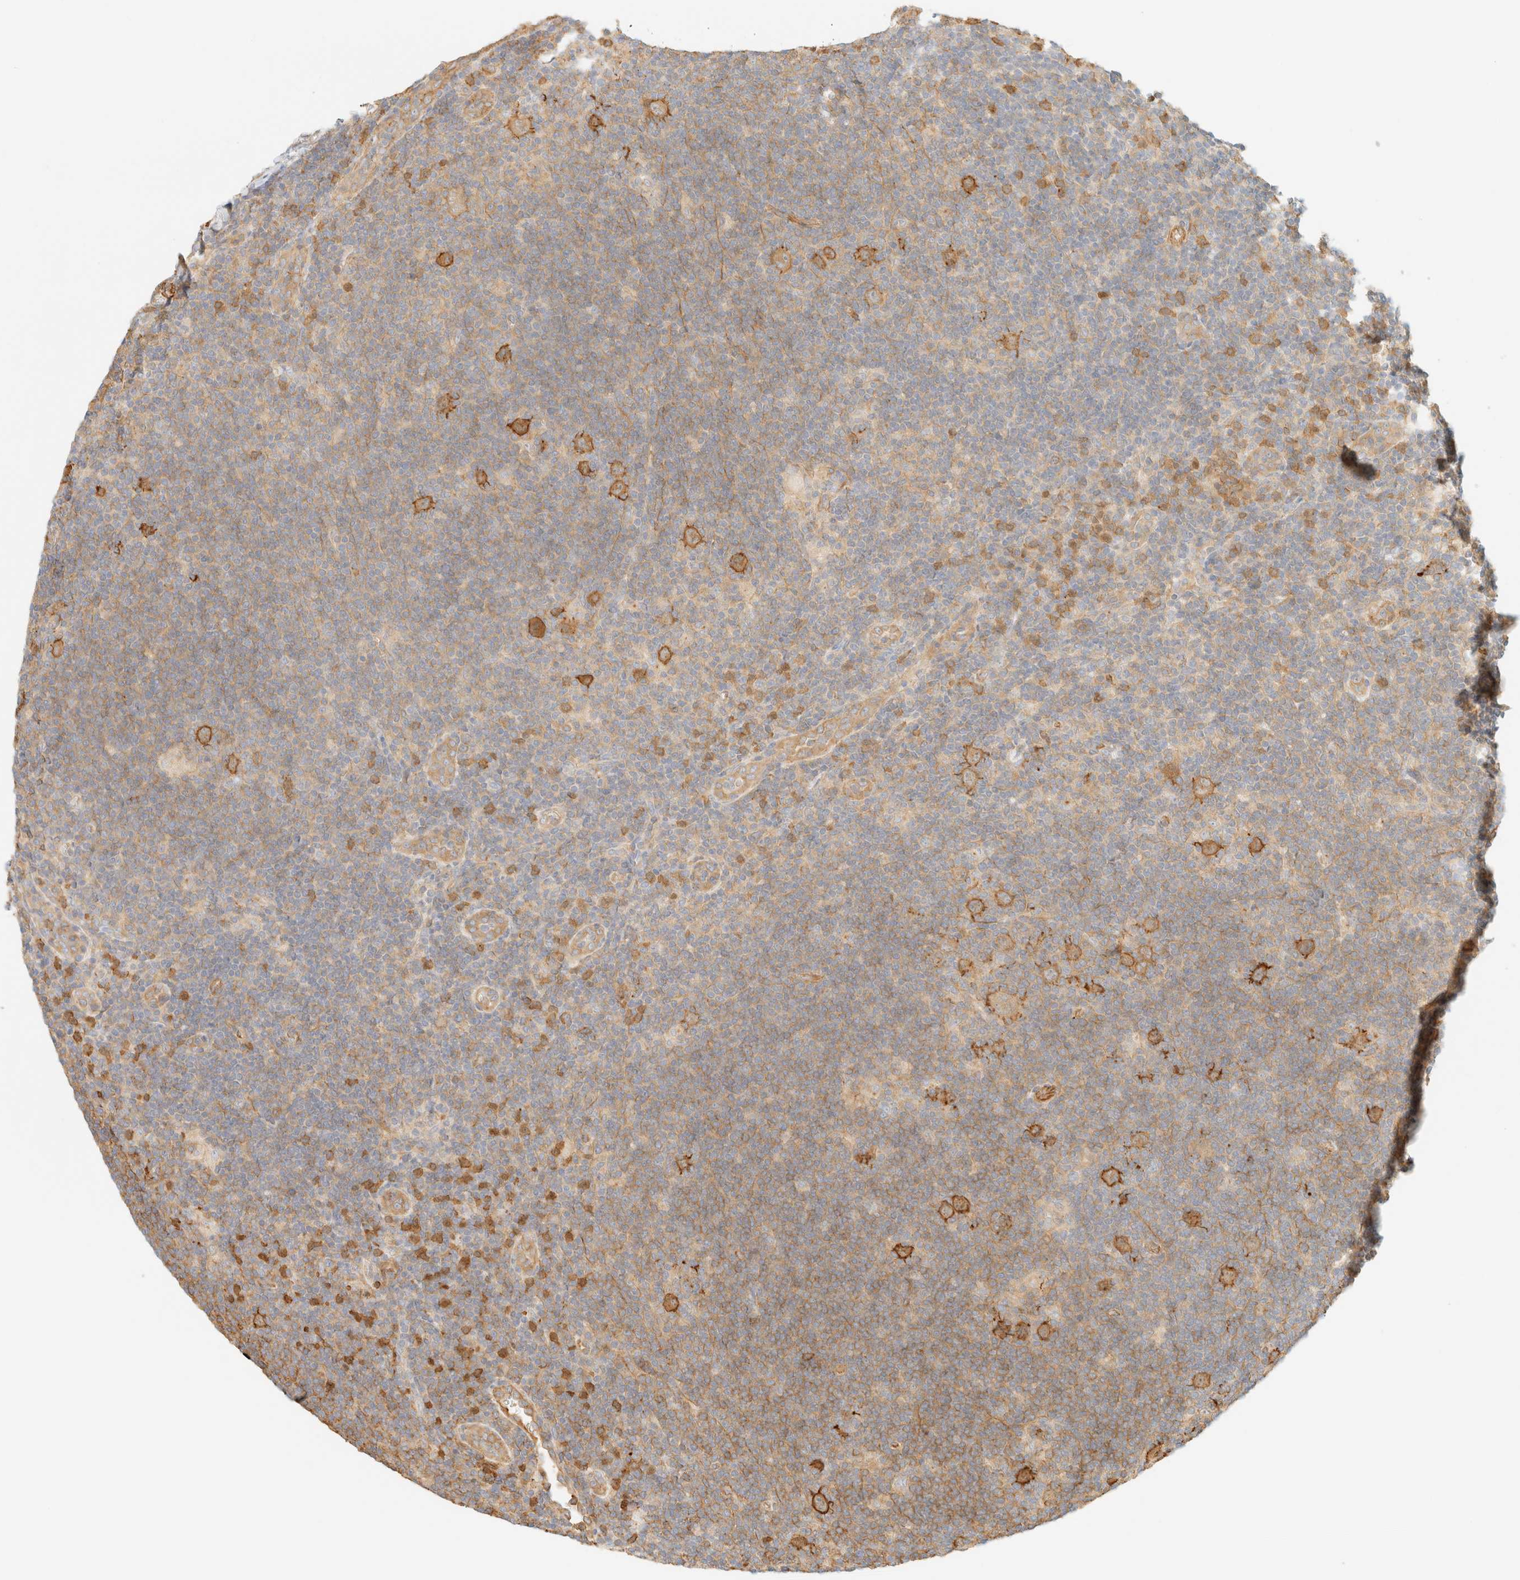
{"staining": {"intensity": "moderate", "quantity": ">75%", "location": "cytoplasmic/membranous"}, "tissue": "lymphoma", "cell_type": "Tumor cells", "image_type": "cancer", "snomed": [{"axis": "morphology", "description": "Hodgkin's disease, NOS"}, {"axis": "topography", "description": "Lymph node"}], "caption": "Immunohistochemistry (IHC) histopathology image of lymphoma stained for a protein (brown), which exhibits medium levels of moderate cytoplasmic/membranous expression in approximately >75% of tumor cells.", "gene": "OTOP2", "patient": {"sex": "female", "age": 57}}